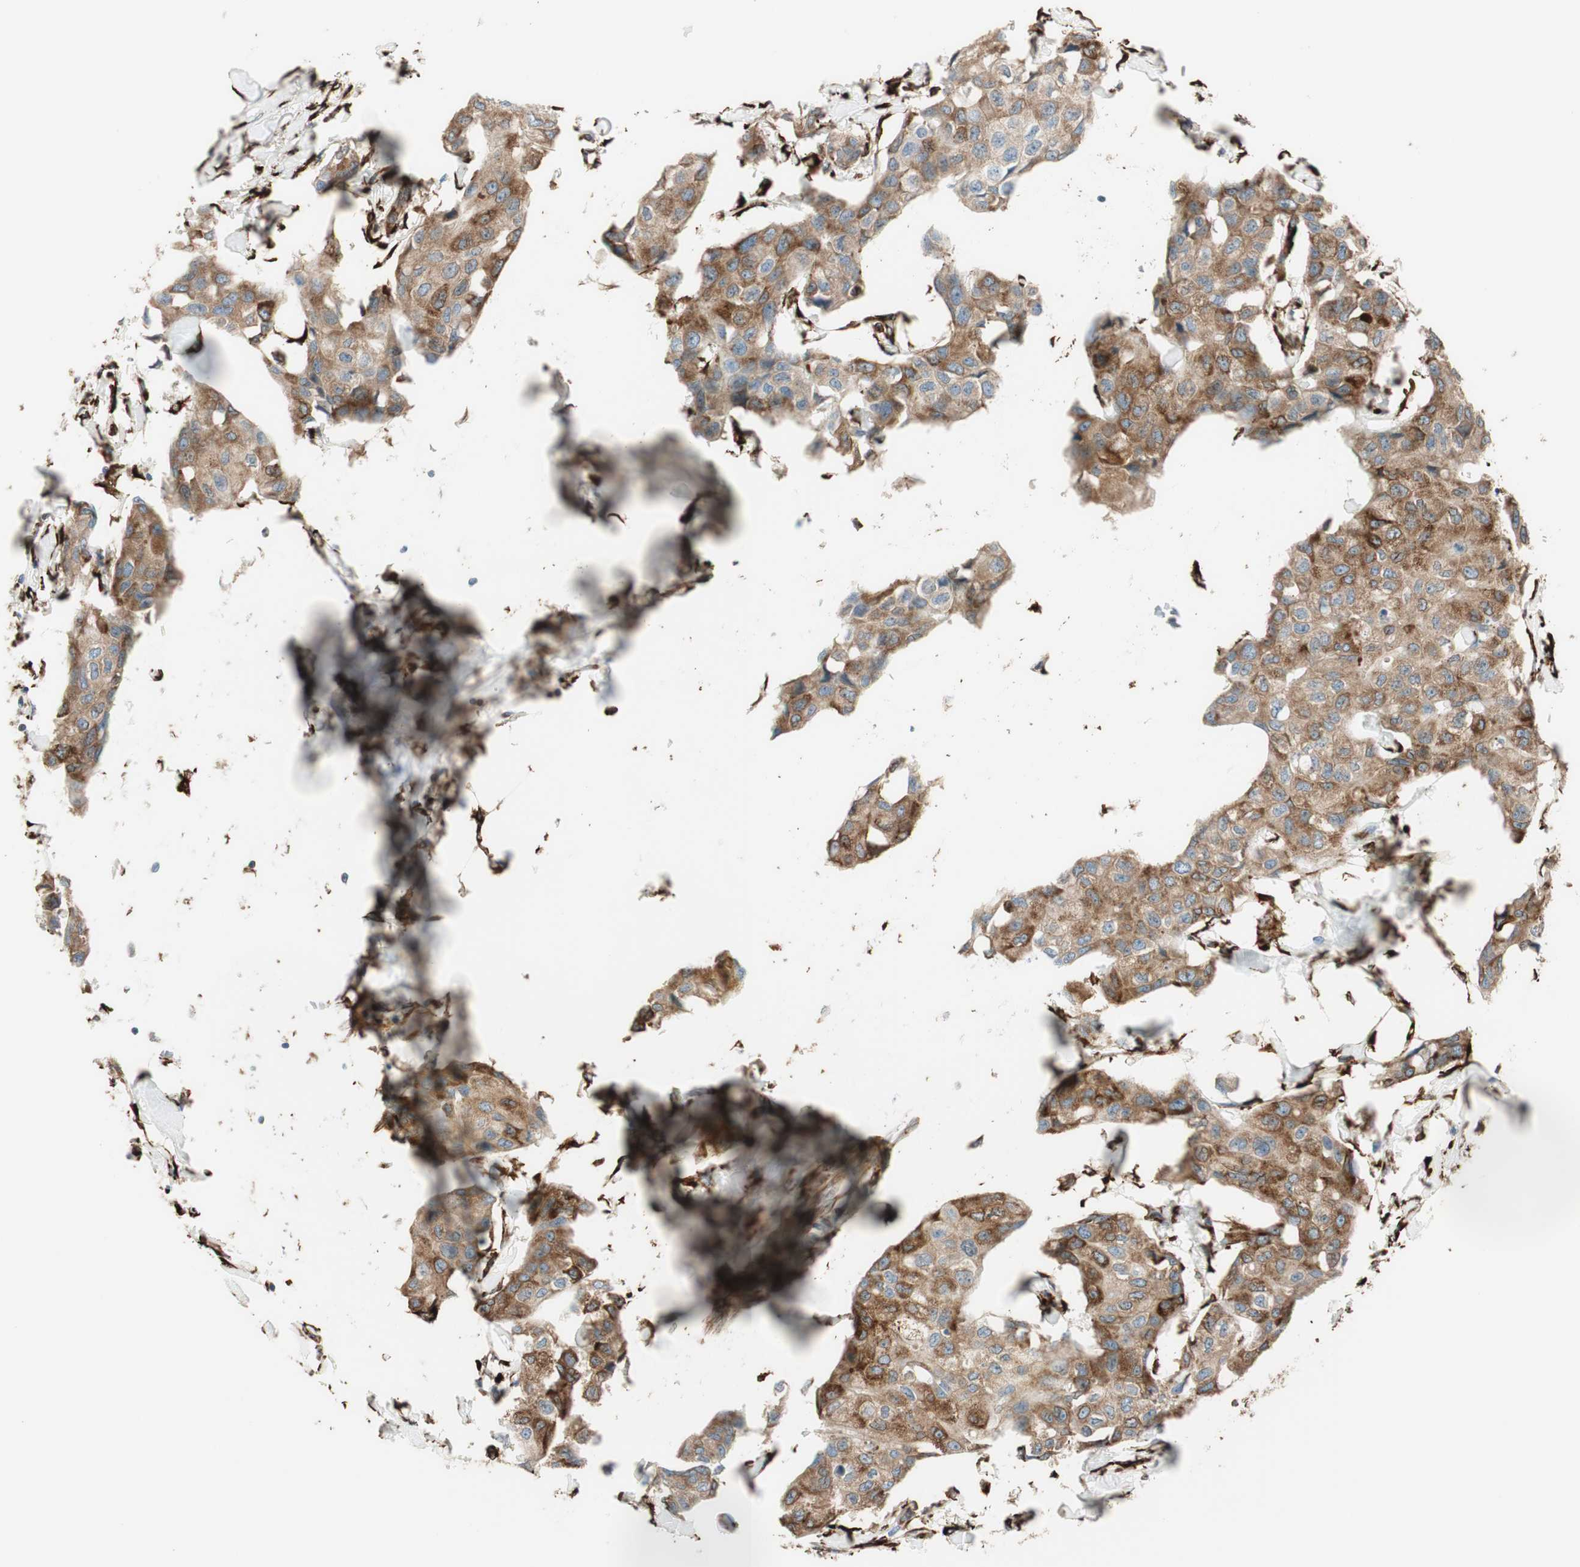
{"staining": {"intensity": "moderate", "quantity": ">75%", "location": "cytoplasmic/membranous"}, "tissue": "breast cancer", "cell_type": "Tumor cells", "image_type": "cancer", "snomed": [{"axis": "morphology", "description": "Duct carcinoma"}, {"axis": "topography", "description": "Breast"}], "caption": "Tumor cells exhibit moderate cytoplasmic/membranous expression in about >75% of cells in breast cancer (intraductal carcinoma).", "gene": "RRBP1", "patient": {"sex": "female", "age": 80}}